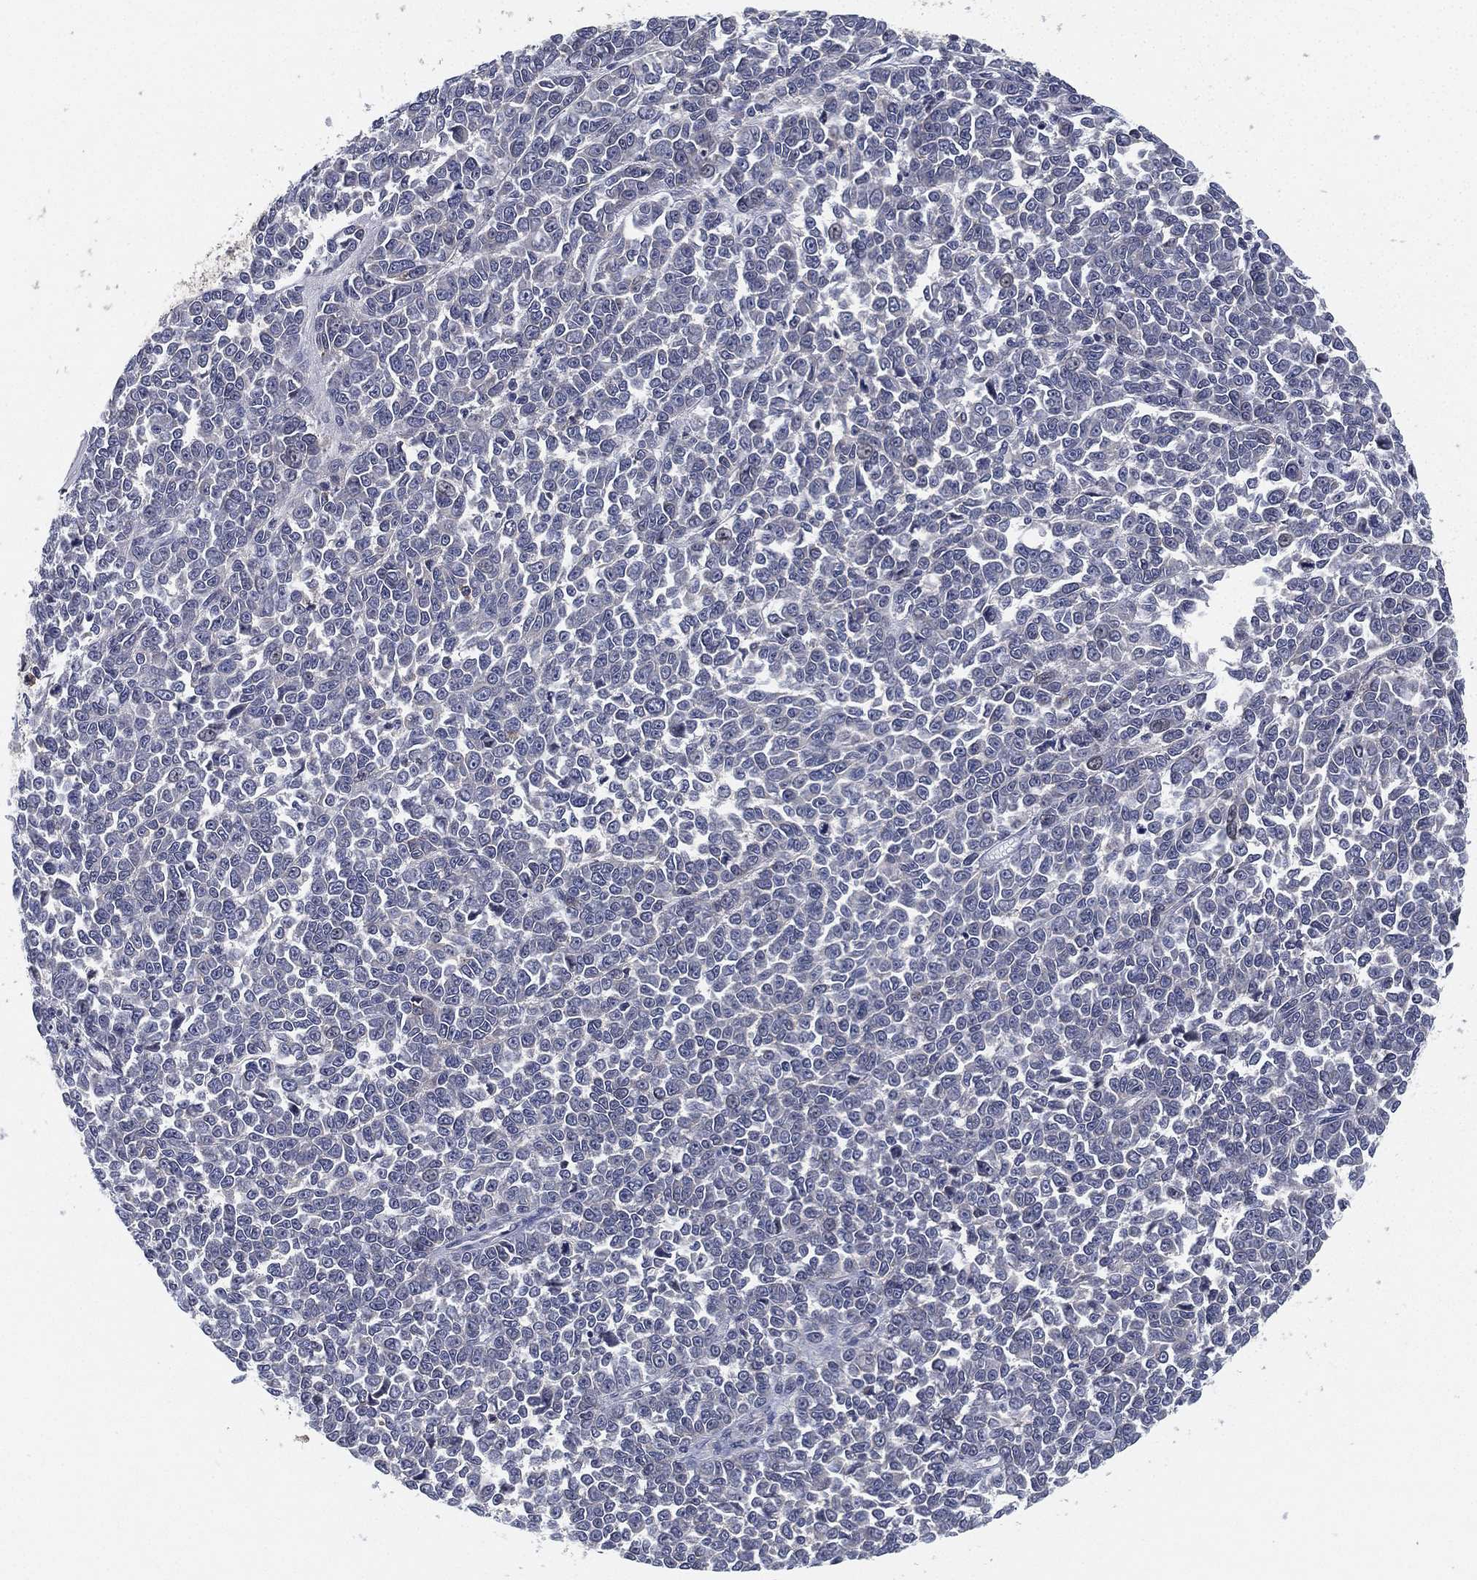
{"staining": {"intensity": "negative", "quantity": "none", "location": "none"}, "tissue": "melanoma", "cell_type": "Tumor cells", "image_type": "cancer", "snomed": [{"axis": "morphology", "description": "Malignant melanoma, NOS"}, {"axis": "topography", "description": "Skin"}], "caption": "Immunohistochemistry (IHC) of human malignant melanoma exhibits no expression in tumor cells.", "gene": "CFAP251", "patient": {"sex": "female", "age": 95}}